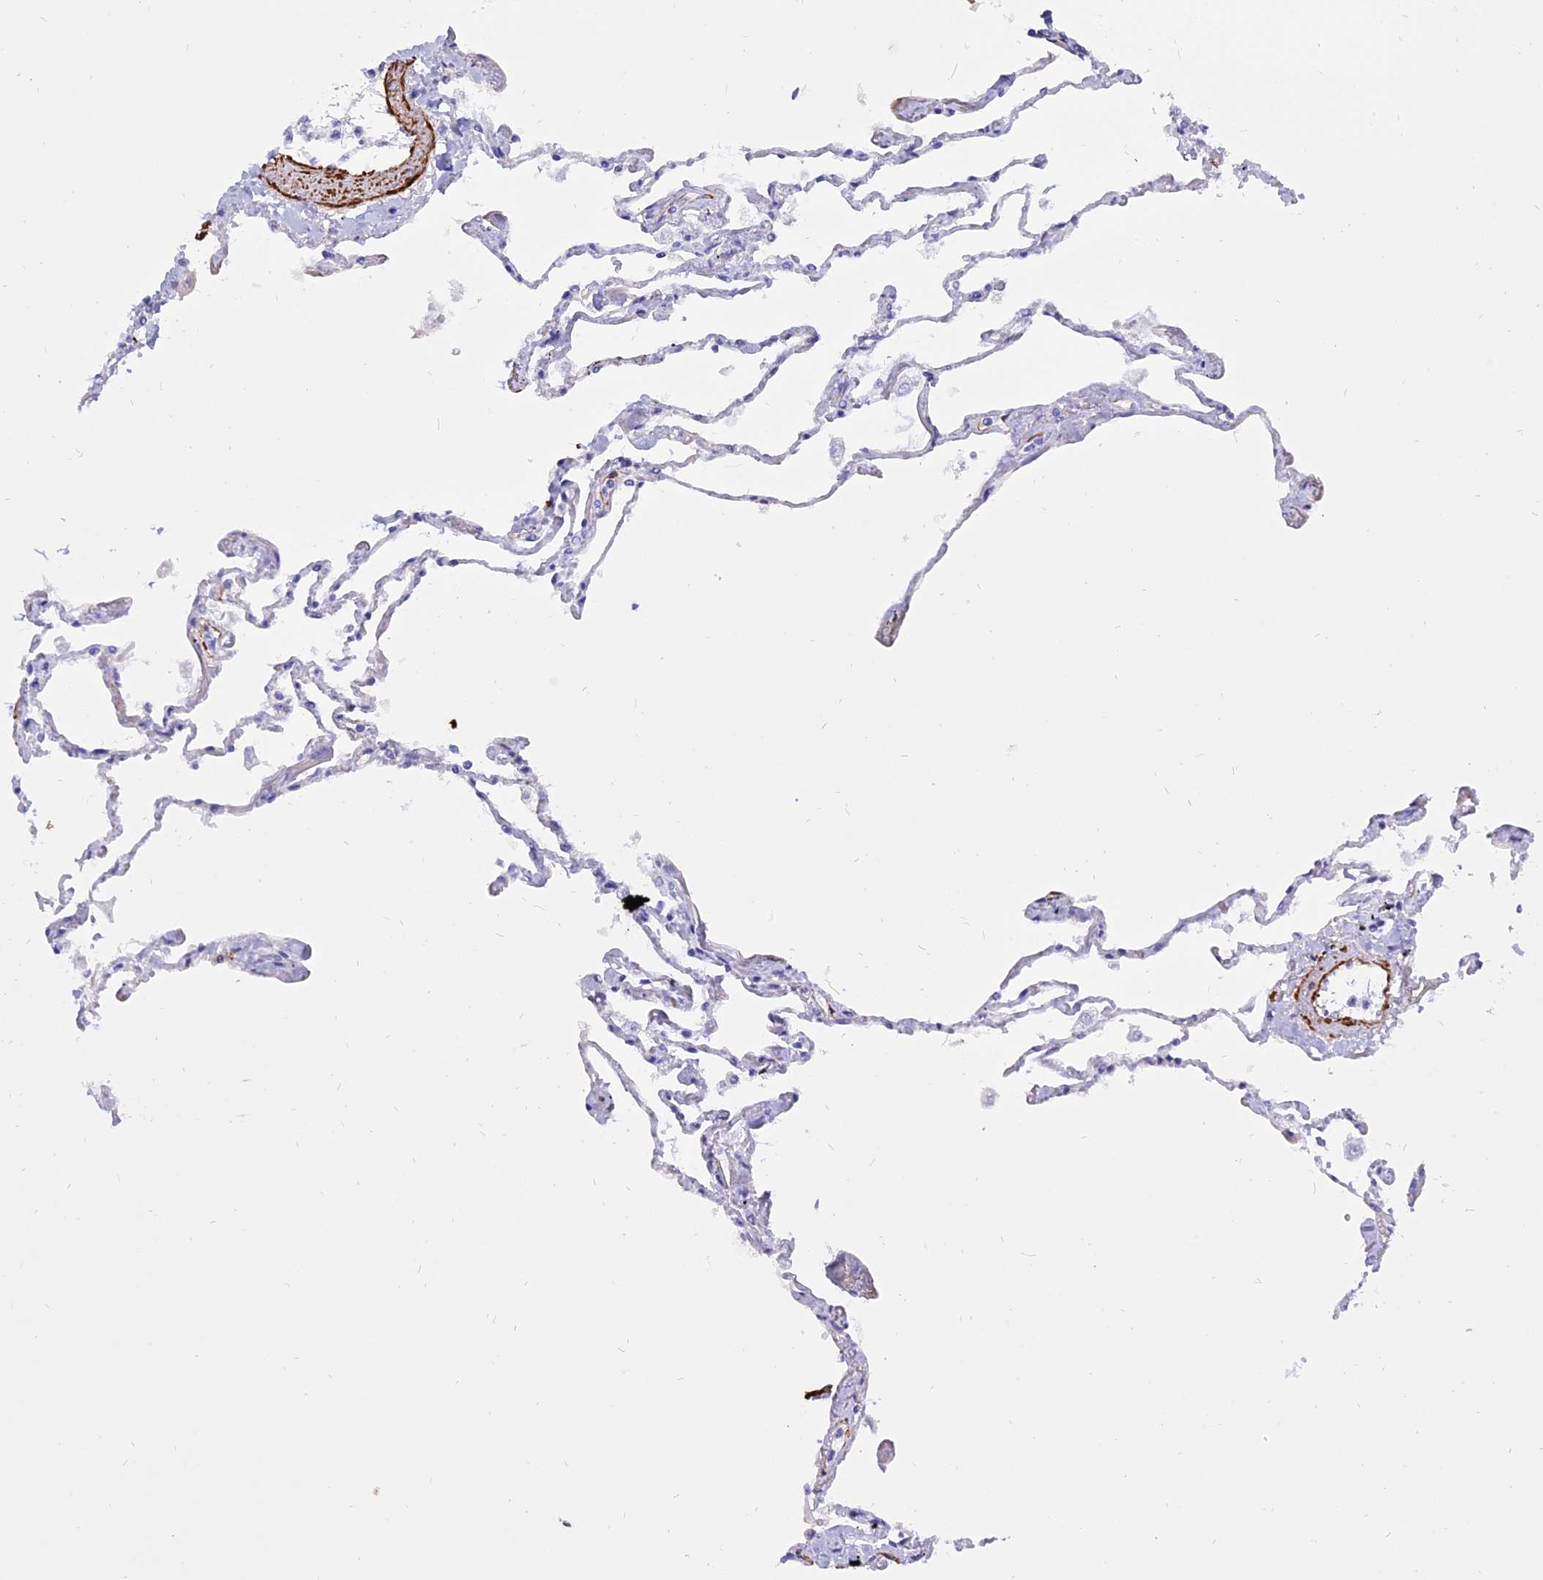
{"staining": {"intensity": "negative", "quantity": "none", "location": "none"}, "tissue": "lung", "cell_type": "Alveolar cells", "image_type": "normal", "snomed": [{"axis": "morphology", "description": "Normal tissue, NOS"}, {"axis": "topography", "description": "Lung"}], "caption": "The immunohistochemistry micrograph has no significant expression in alveolar cells of lung. (Stains: DAB (3,3'-diaminobenzidine) immunohistochemistry with hematoxylin counter stain, Microscopy: brightfield microscopy at high magnification).", "gene": "CENPV", "patient": {"sex": "female", "age": 67}}